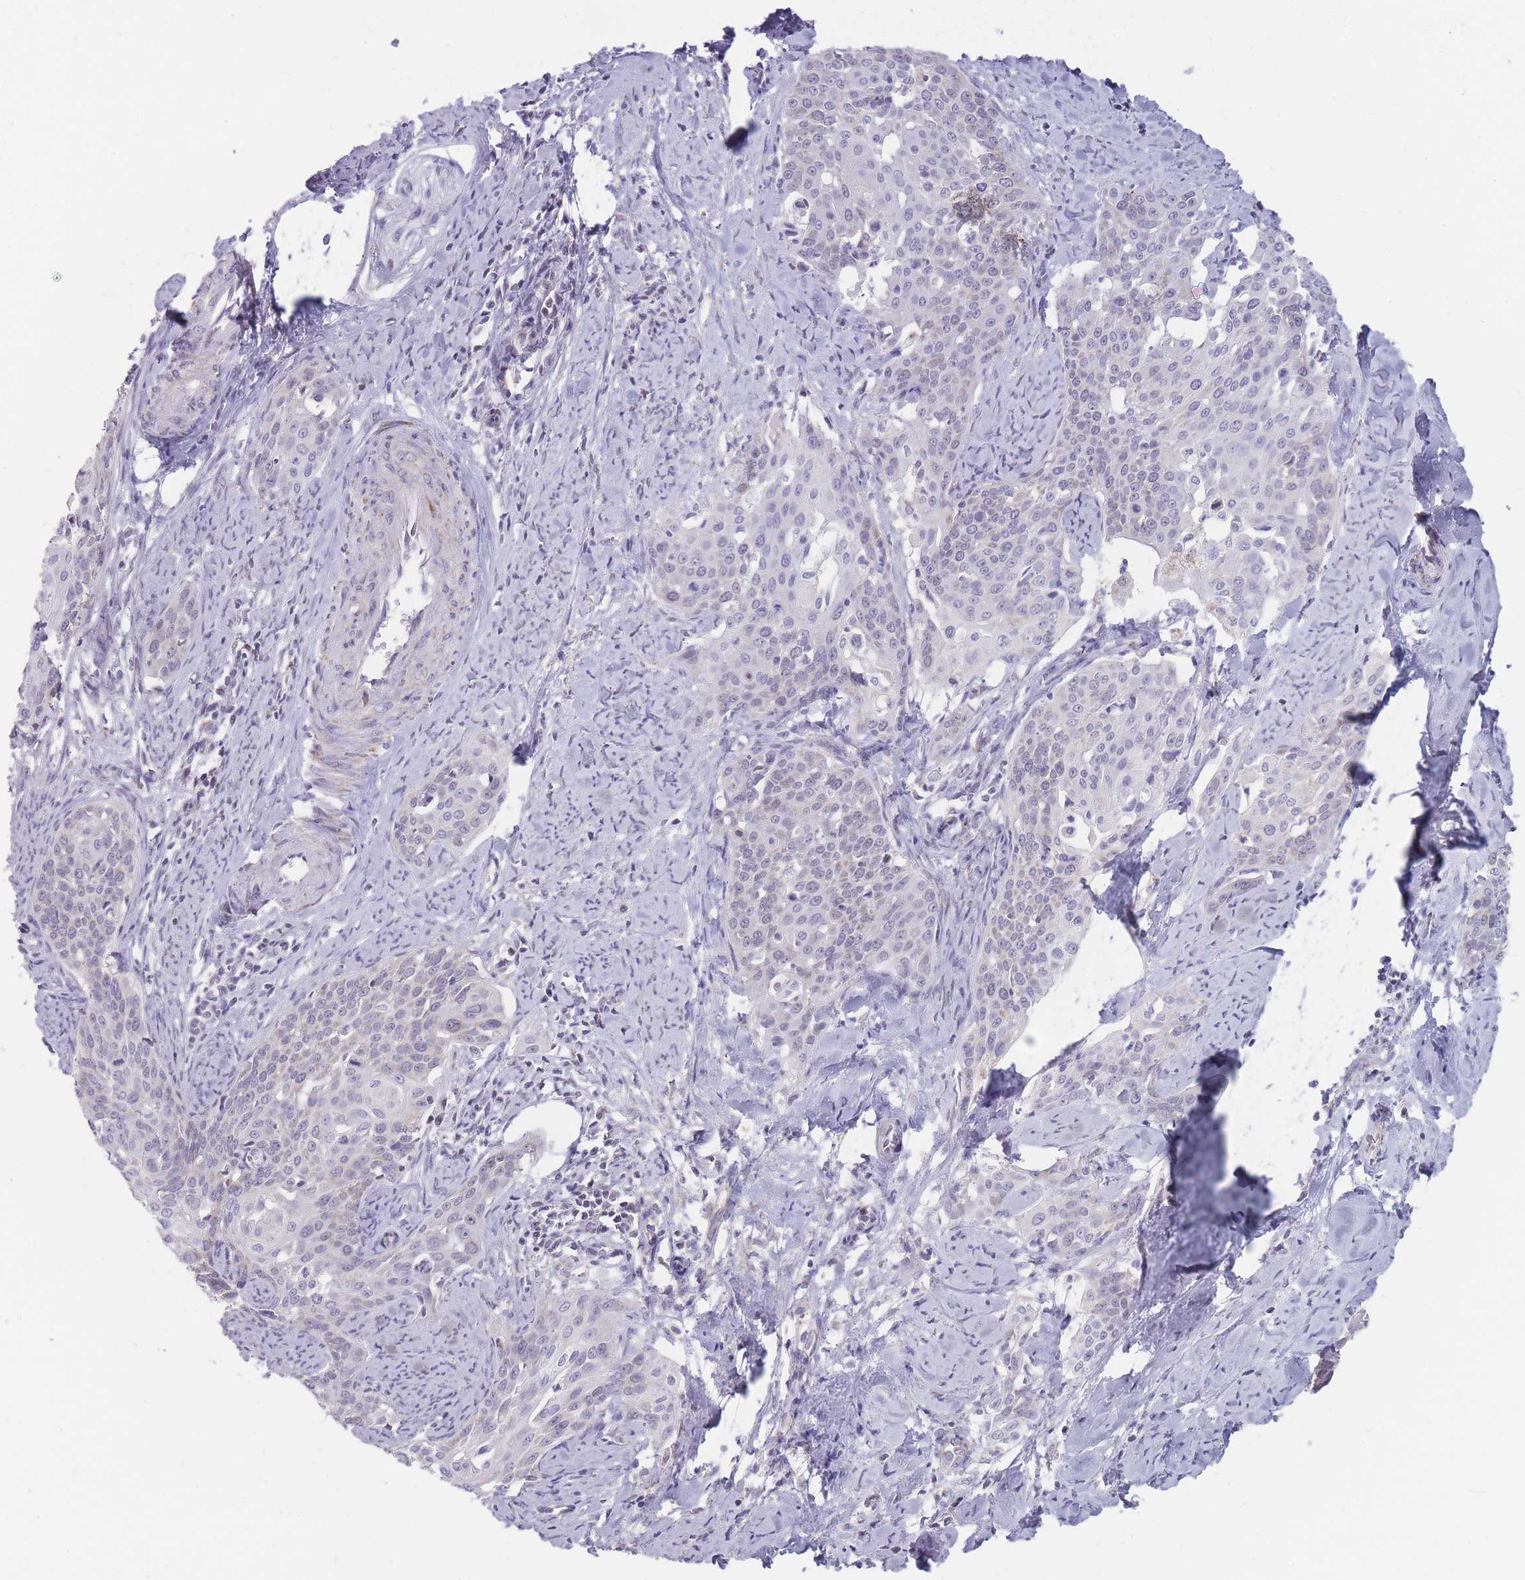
{"staining": {"intensity": "negative", "quantity": "none", "location": "none"}, "tissue": "cervical cancer", "cell_type": "Tumor cells", "image_type": "cancer", "snomed": [{"axis": "morphology", "description": "Squamous cell carcinoma, NOS"}, {"axis": "topography", "description": "Cervix"}], "caption": "The immunohistochemistry photomicrograph has no significant expression in tumor cells of squamous cell carcinoma (cervical) tissue. (DAB immunohistochemistry visualized using brightfield microscopy, high magnification).", "gene": "ZBTB24", "patient": {"sex": "female", "age": 44}}